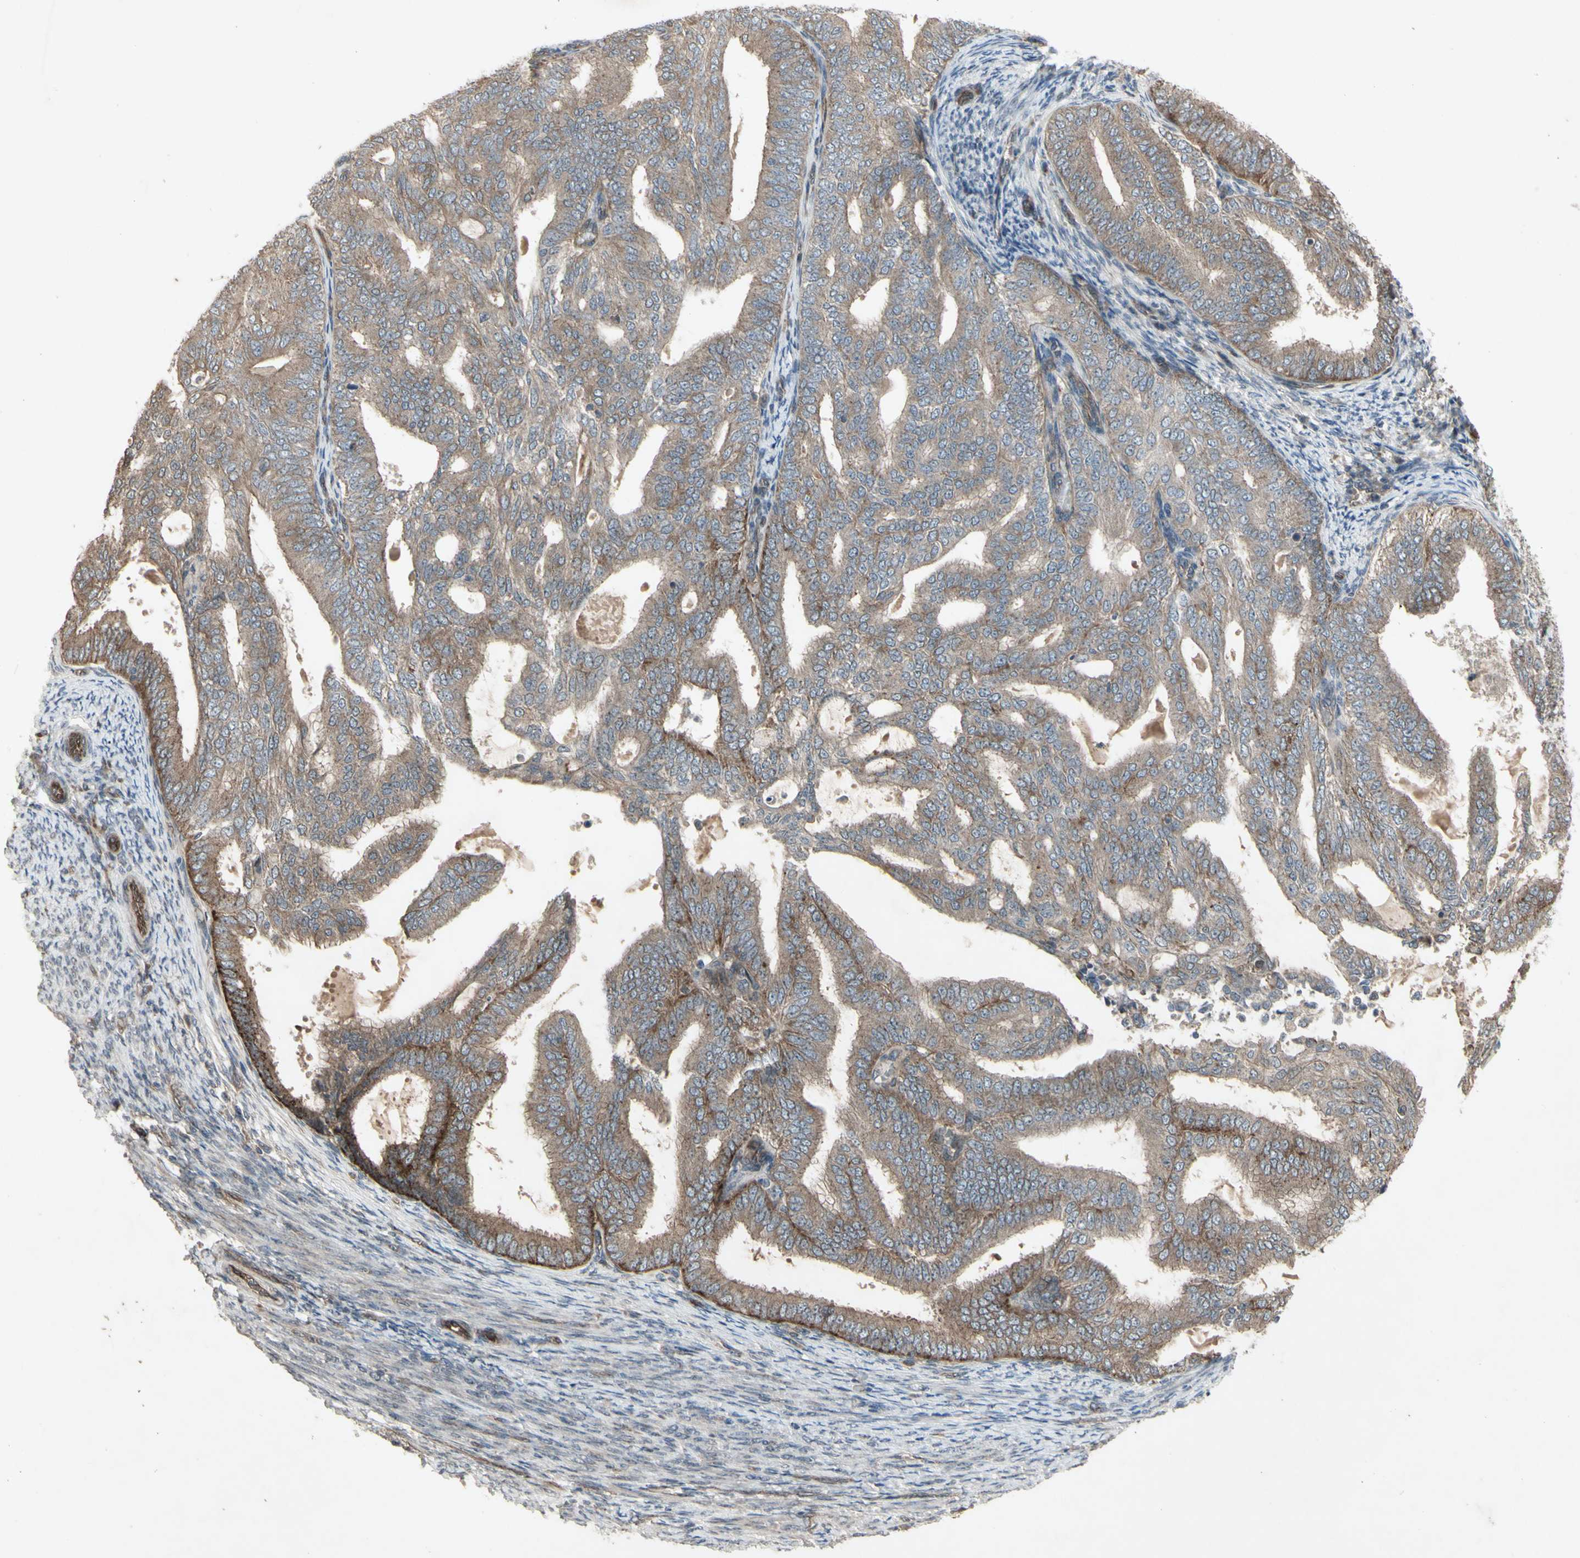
{"staining": {"intensity": "moderate", "quantity": "25%-75%", "location": "cytoplasmic/membranous"}, "tissue": "endometrial cancer", "cell_type": "Tumor cells", "image_type": "cancer", "snomed": [{"axis": "morphology", "description": "Adenocarcinoma, NOS"}, {"axis": "topography", "description": "Endometrium"}], "caption": "DAB immunohistochemical staining of endometrial cancer shows moderate cytoplasmic/membranous protein staining in about 25%-75% of tumor cells. (DAB (3,3'-diaminobenzidine) IHC, brown staining for protein, blue staining for nuclei).", "gene": "JAG1", "patient": {"sex": "female", "age": 58}}